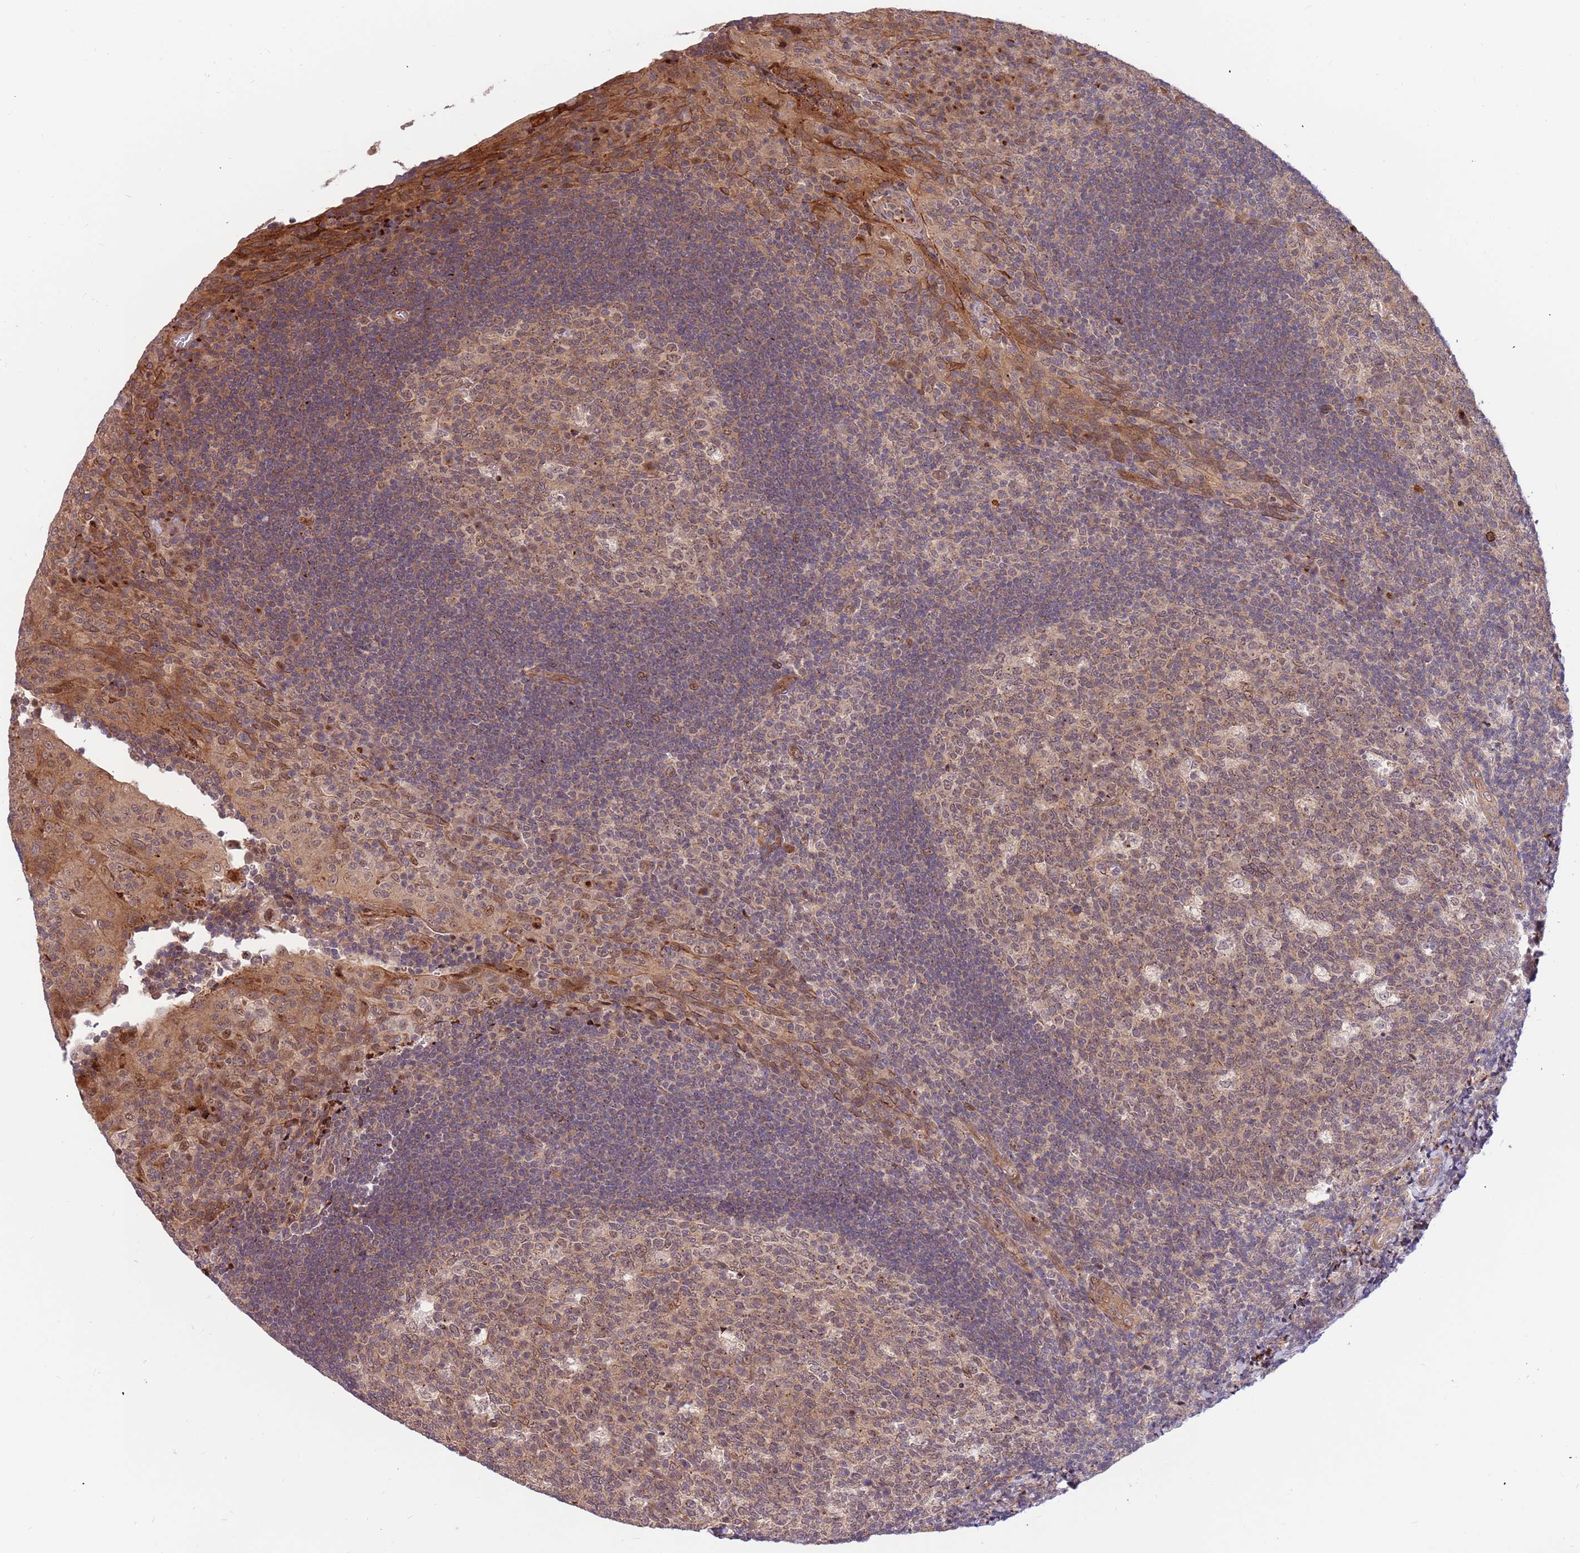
{"staining": {"intensity": "weak", "quantity": "25%-75%", "location": "cytoplasmic/membranous,nuclear"}, "tissue": "tonsil", "cell_type": "Germinal center cells", "image_type": "normal", "snomed": [{"axis": "morphology", "description": "Normal tissue, NOS"}, {"axis": "topography", "description": "Tonsil"}], "caption": "Immunohistochemical staining of unremarkable human tonsil shows low levels of weak cytoplasmic/membranous,nuclear staining in approximately 25%-75% of germinal center cells.", "gene": "HAUS3", "patient": {"sex": "male", "age": 17}}